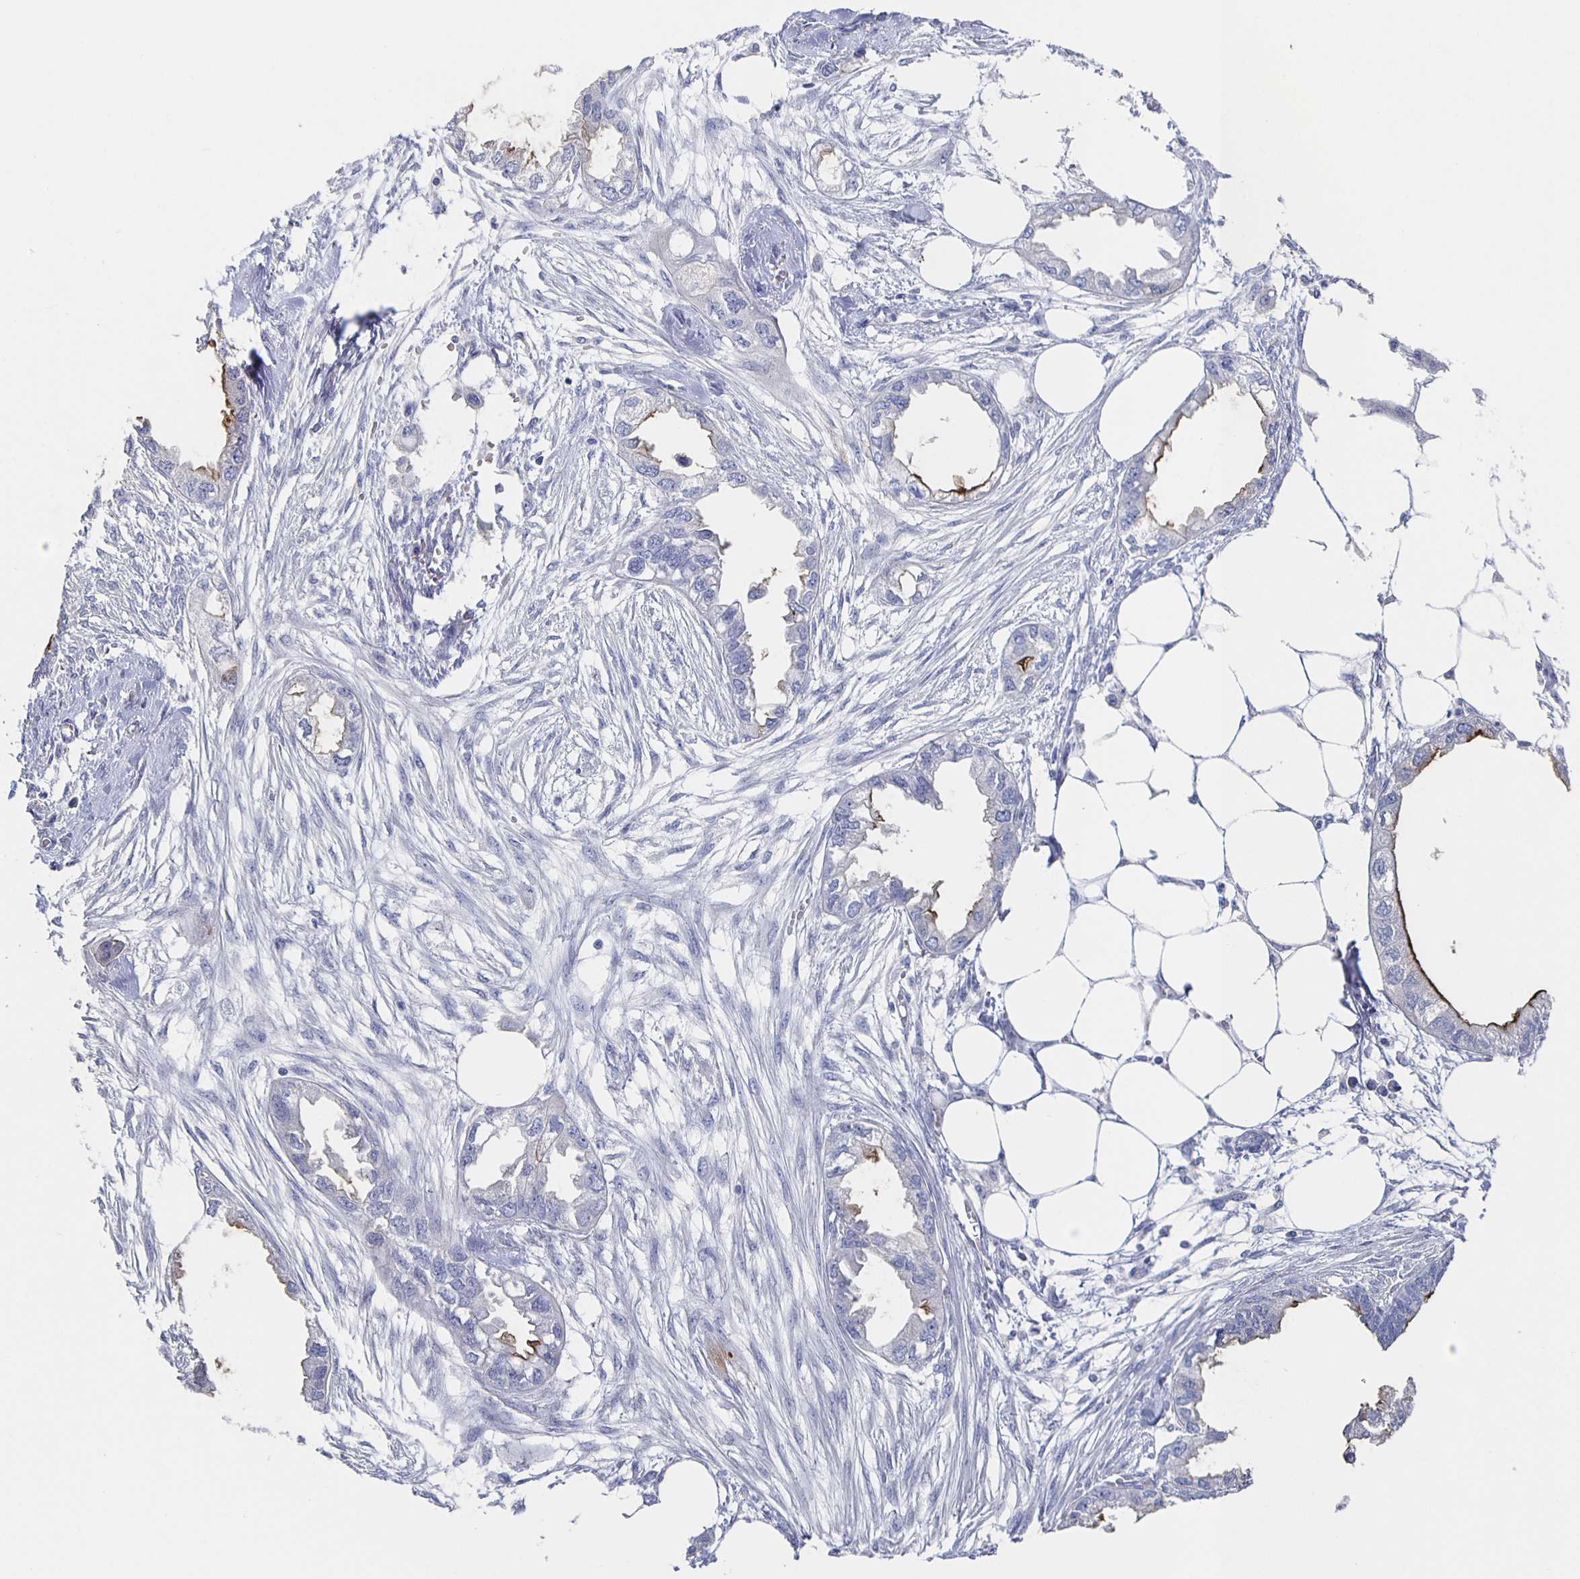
{"staining": {"intensity": "moderate", "quantity": "<25%", "location": "cytoplasmic/membranous"}, "tissue": "endometrial cancer", "cell_type": "Tumor cells", "image_type": "cancer", "snomed": [{"axis": "morphology", "description": "Adenocarcinoma, NOS"}, {"axis": "morphology", "description": "Adenocarcinoma, metastatic, NOS"}, {"axis": "topography", "description": "Adipose tissue"}, {"axis": "topography", "description": "Endometrium"}], "caption": "A histopathology image showing moderate cytoplasmic/membranous positivity in approximately <25% of tumor cells in endometrial cancer, as visualized by brown immunohistochemical staining.", "gene": "SLC34A2", "patient": {"sex": "female", "age": 67}}